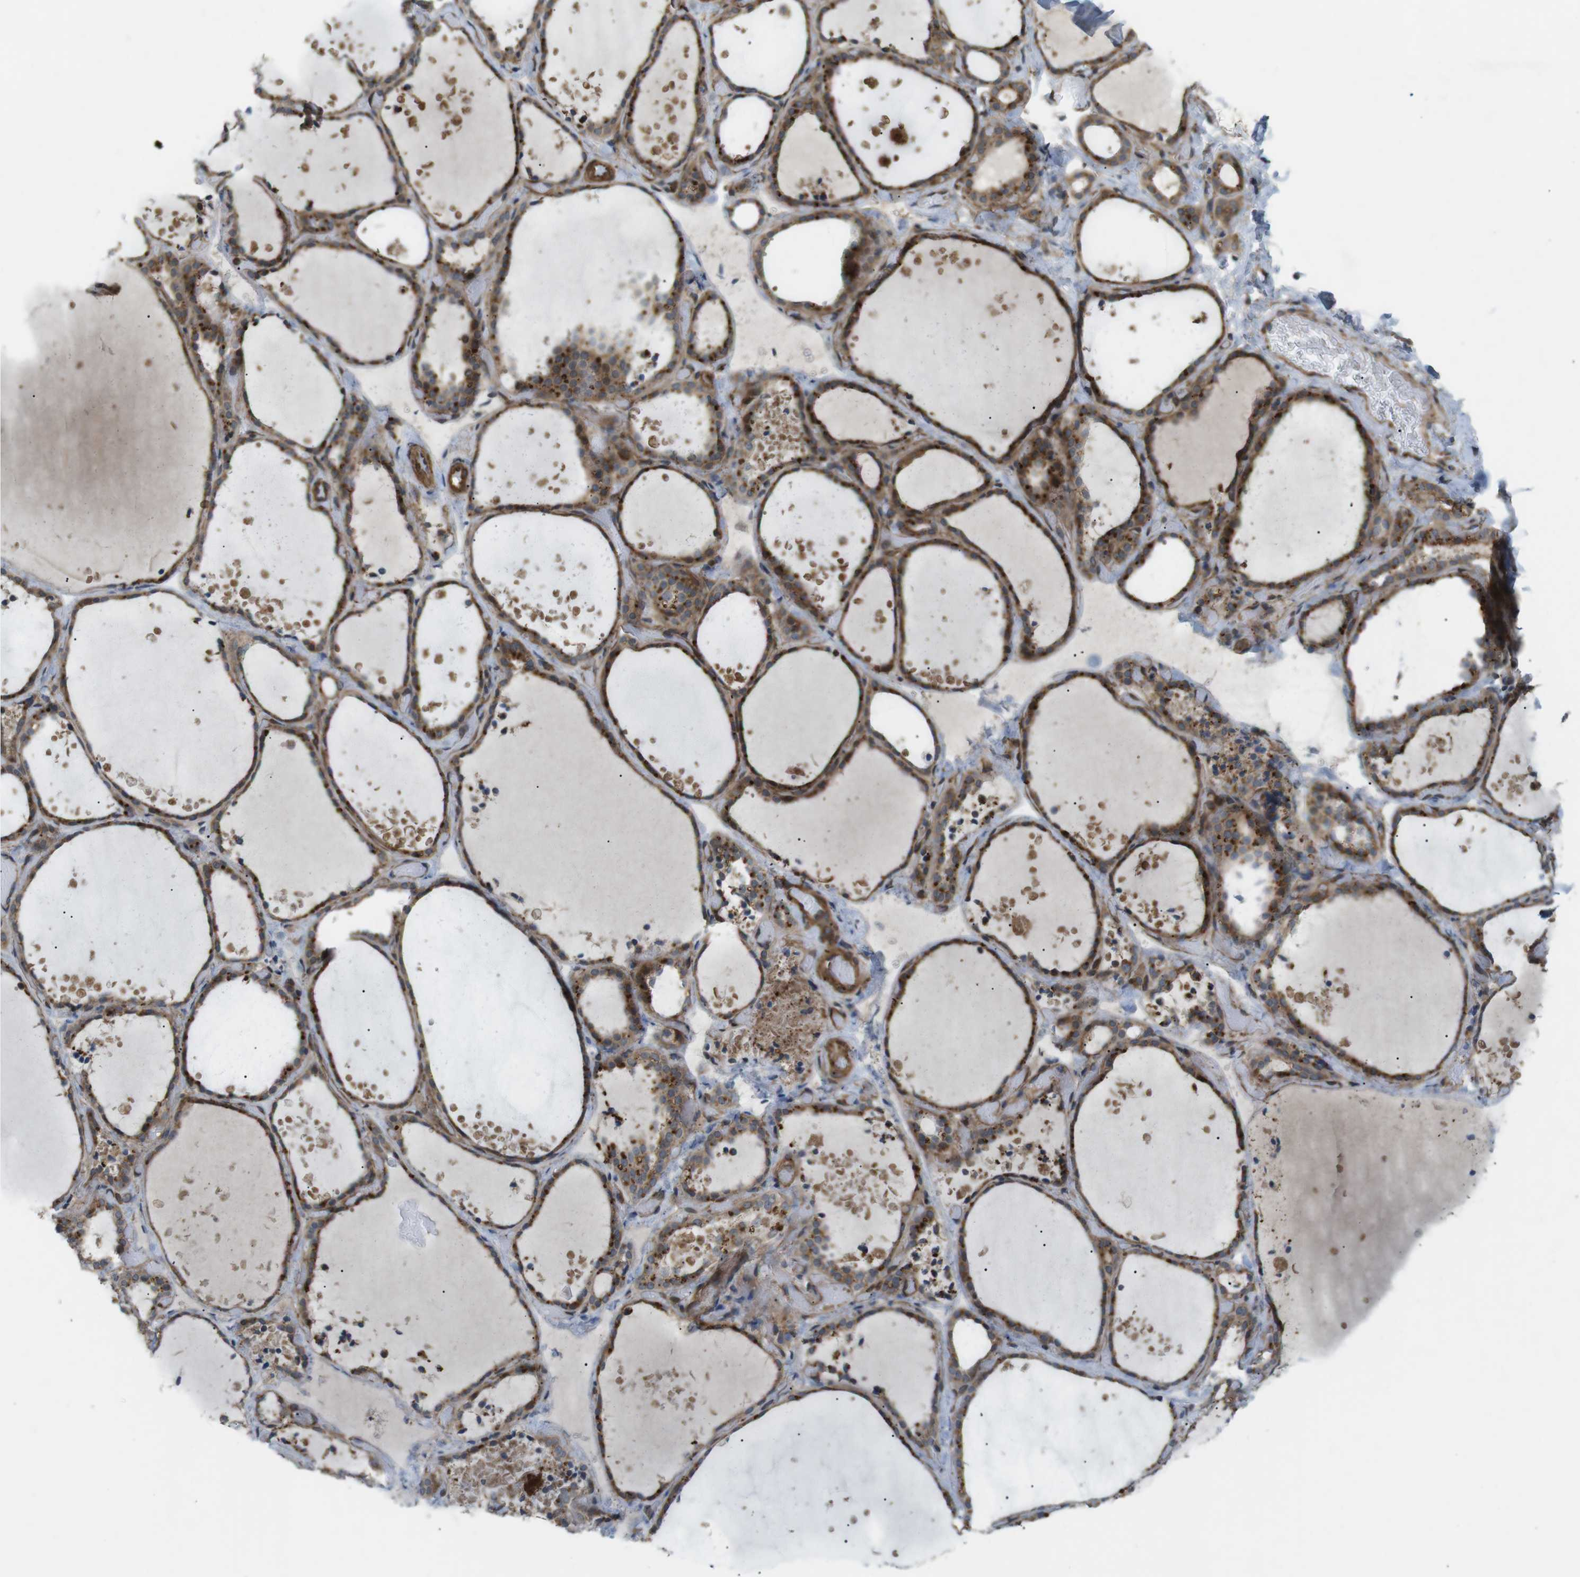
{"staining": {"intensity": "moderate", "quantity": ">75%", "location": "cytoplasmic/membranous"}, "tissue": "thyroid gland", "cell_type": "Glandular cells", "image_type": "normal", "snomed": [{"axis": "morphology", "description": "Normal tissue, NOS"}, {"axis": "topography", "description": "Thyroid gland"}], "caption": "This photomicrograph displays immunohistochemistry (IHC) staining of unremarkable thyroid gland, with medium moderate cytoplasmic/membranous positivity in approximately >75% of glandular cells.", "gene": "KANK2", "patient": {"sex": "female", "age": 44}}